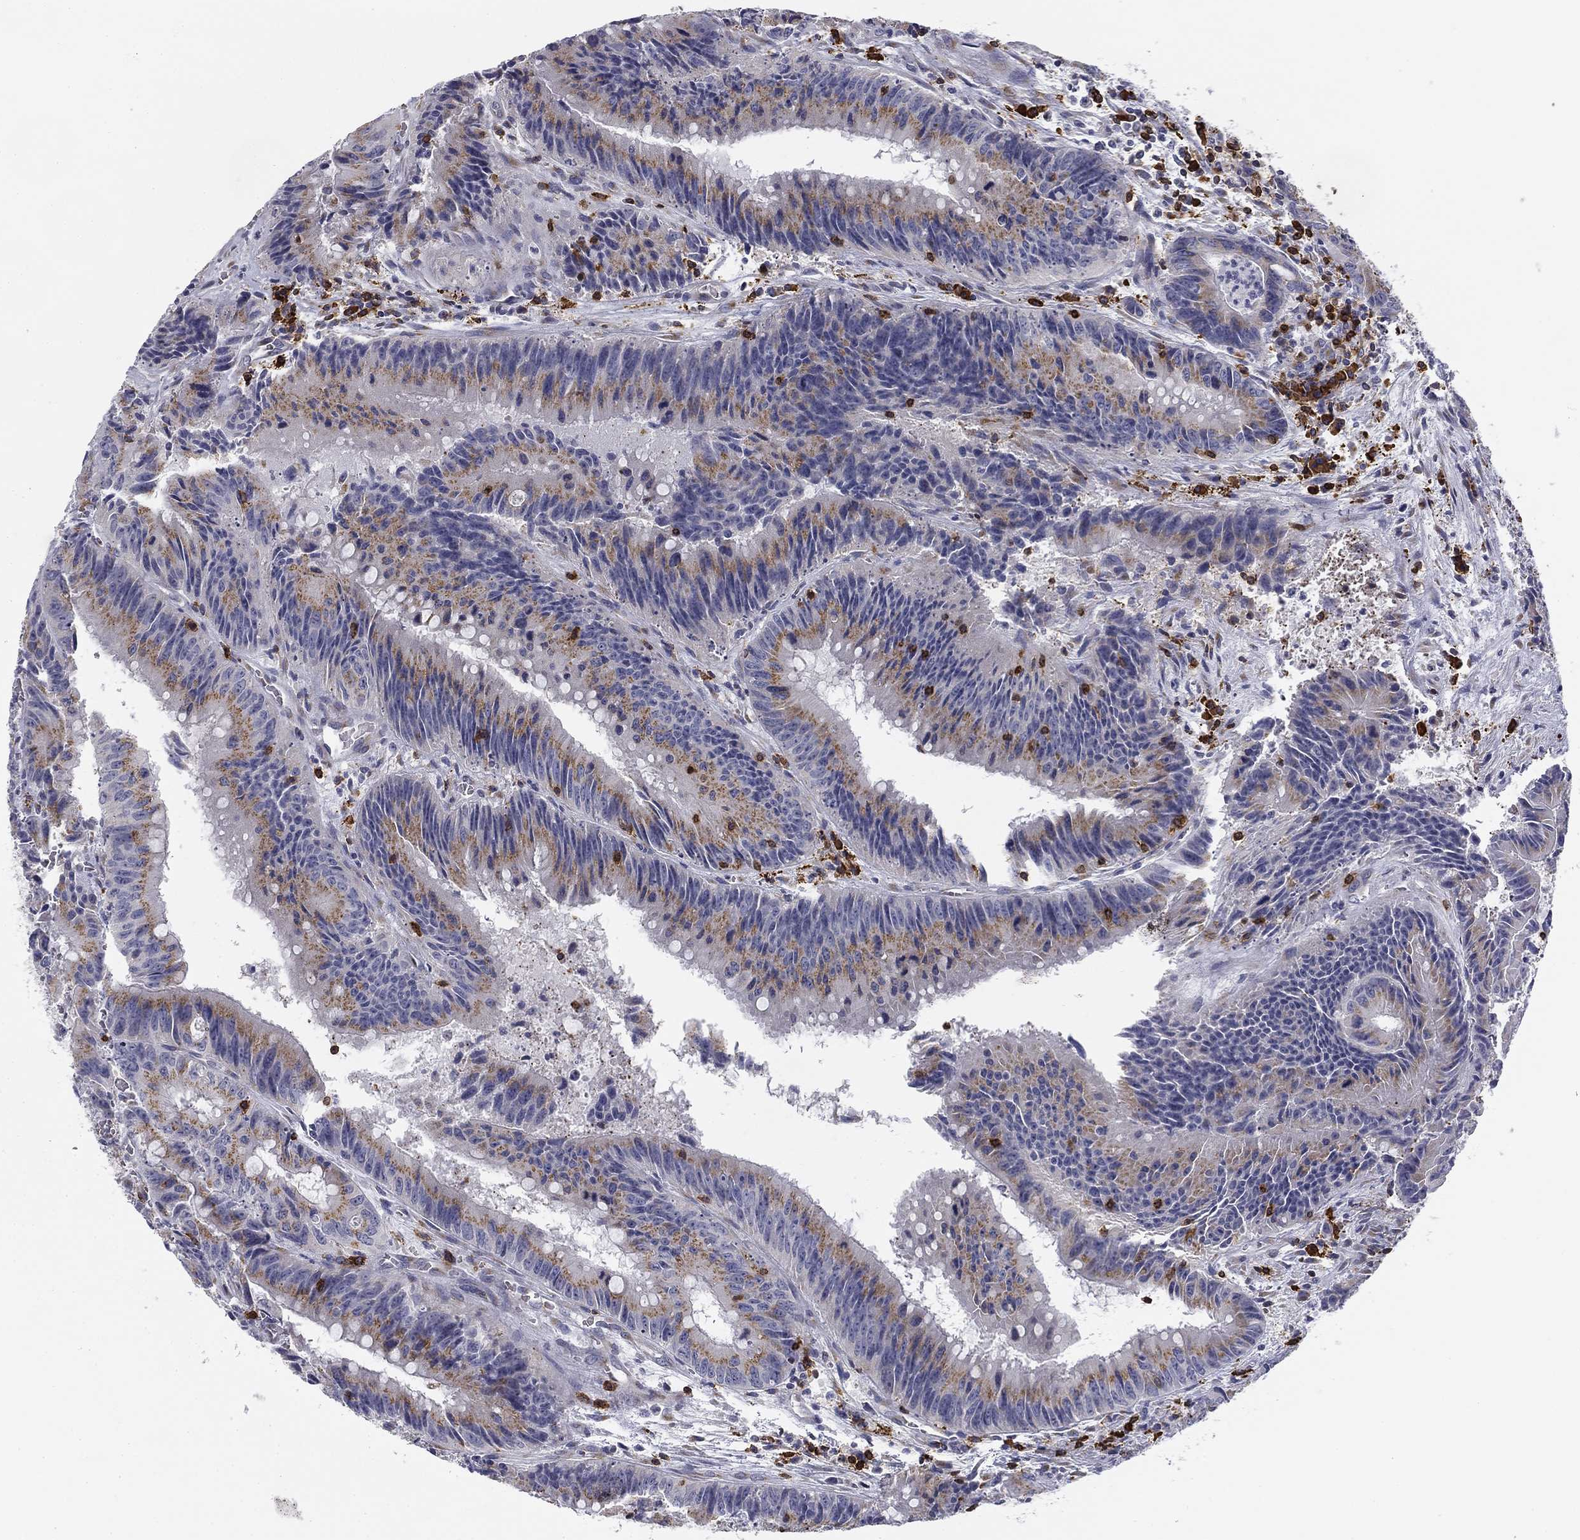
{"staining": {"intensity": "weak", "quantity": "25%-75%", "location": "cytoplasmic/membranous"}, "tissue": "colorectal cancer", "cell_type": "Tumor cells", "image_type": "cancer", "snomed": [{"axis": "morphology", "description": "Adenocarcinoma, NOS"}, {"axis": "topography", "description": "Rectum"}], "caption": "Colorectal cancer tissue displays weak cytoplasmic/membranous expression in approximately 25%-75% of tumor cells The staining is performed using DAB brown chromogen to label protein expression. The nuclei are counter-stained blue using hematoxylin.", "gene": "TRAT1", "patient": {"sex": "female", "age": 72}}